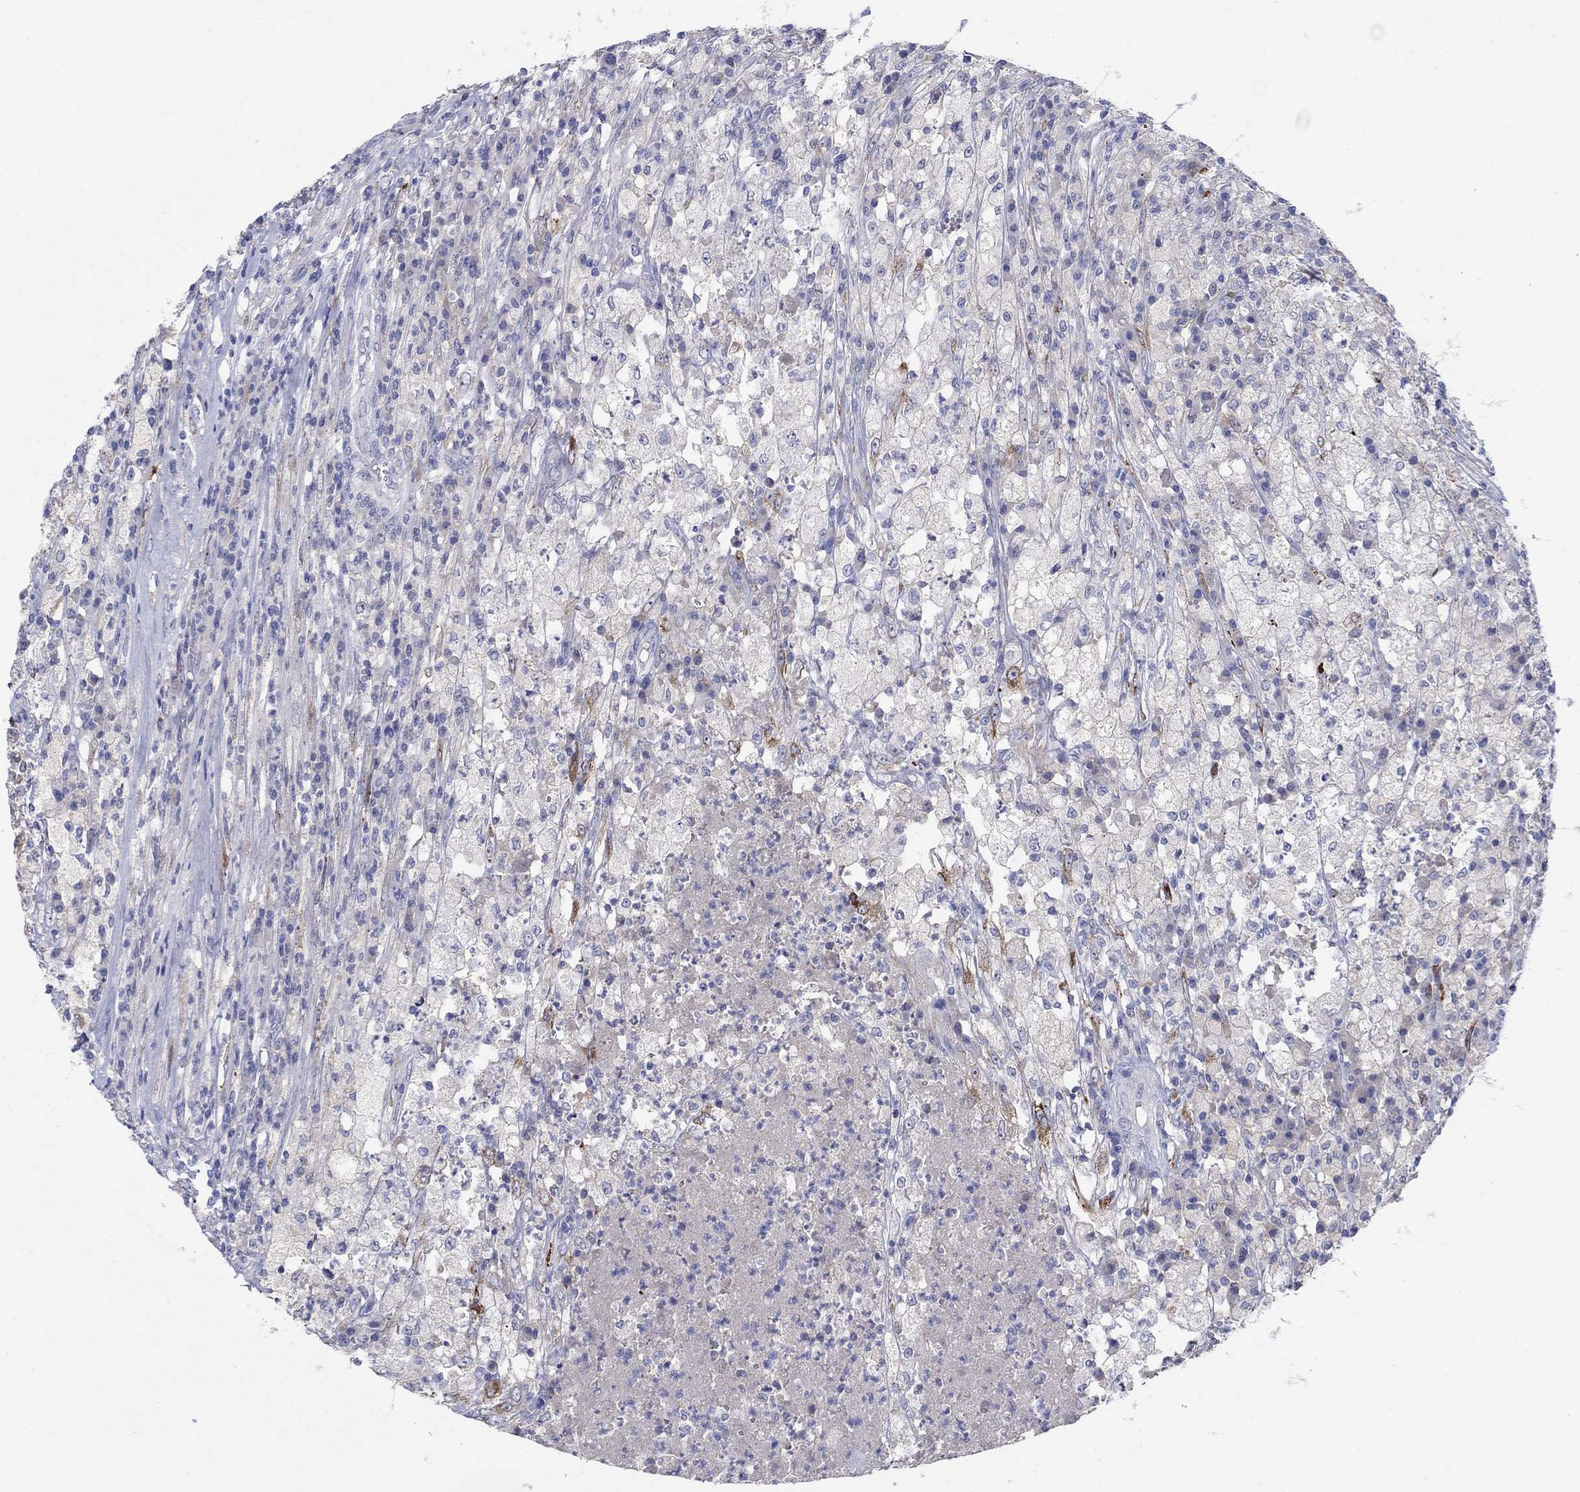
{"staining": {"intensity": "negative", "quantity": "none", "location": "none"}, "tissue": "testis cancer", "cell_type": "Tumor cells", "image_type": "cancer", "snomed": [{"axis": "morphology", "description": "Necrosis, NOS"}, {"axis": "morphology", "description": "Carcinoma, Embryonal, NOS"}, {"axis": "topography", "description": "Testis"}], "caption": "Tumor cells are negative for protein expression in human embryonal carcinoma (testis).", "gene": "REEP2", "patient": {"sex": "male", "age": 19}}